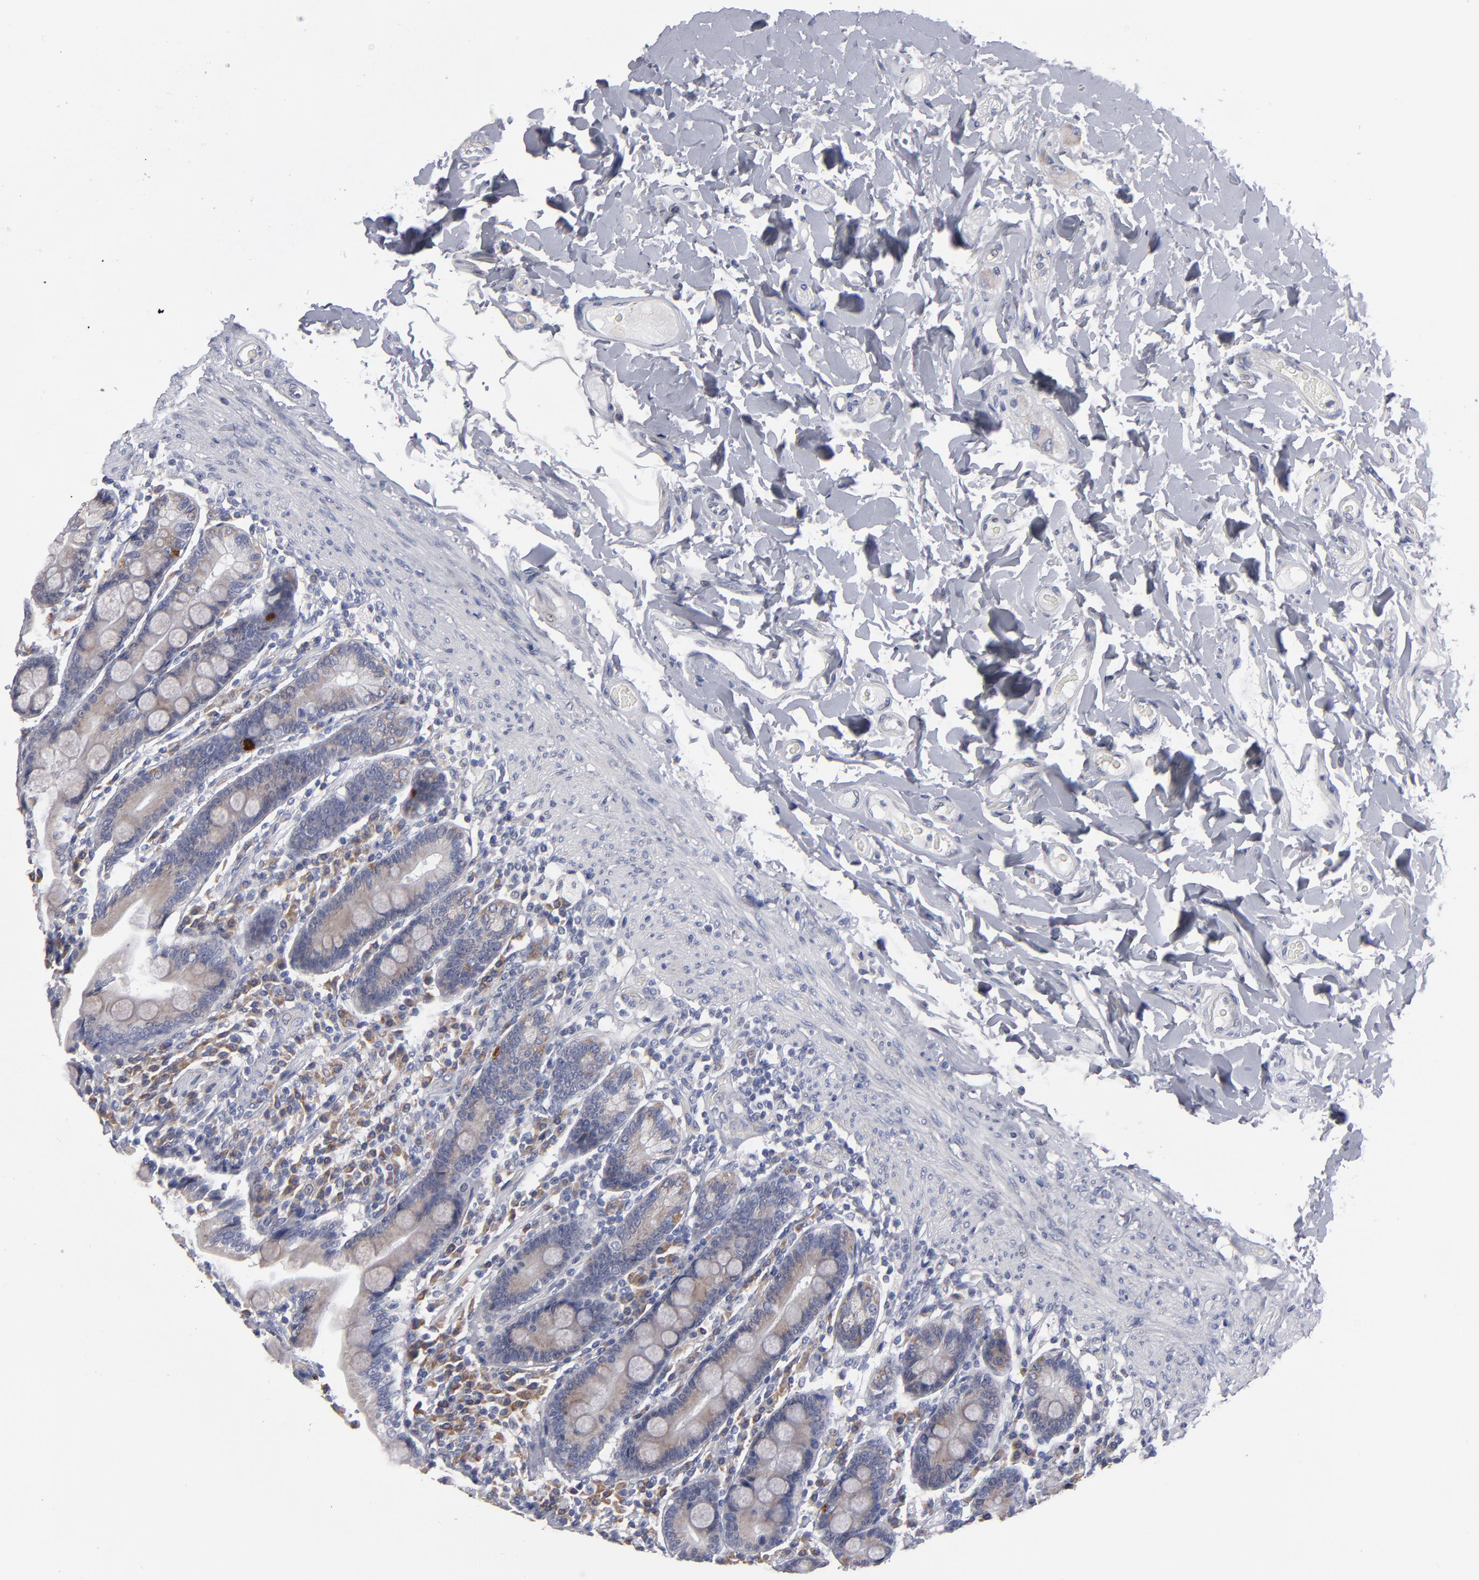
{"staining": {"intensity": "weak", "quantity": ">75%", "location": "cytoplasmic/membranous"}, "tissue": "duodenum", "cell_type": "Glandular cells", "image_type": "normal", "snomed": [{"axis": "morphology", "description": "Normal tissue, NOS"}, {"axis": "topography", "description": "Duodenum"}], "caption": "Unremarkable duodenum was stained to show a protein in brown. There is low levels of weak cytoplasmic/membranous expression in approximately >75% of glandular cells.", "gene": "CCDC80", "patient": {"sex": "male", "age": 73}}